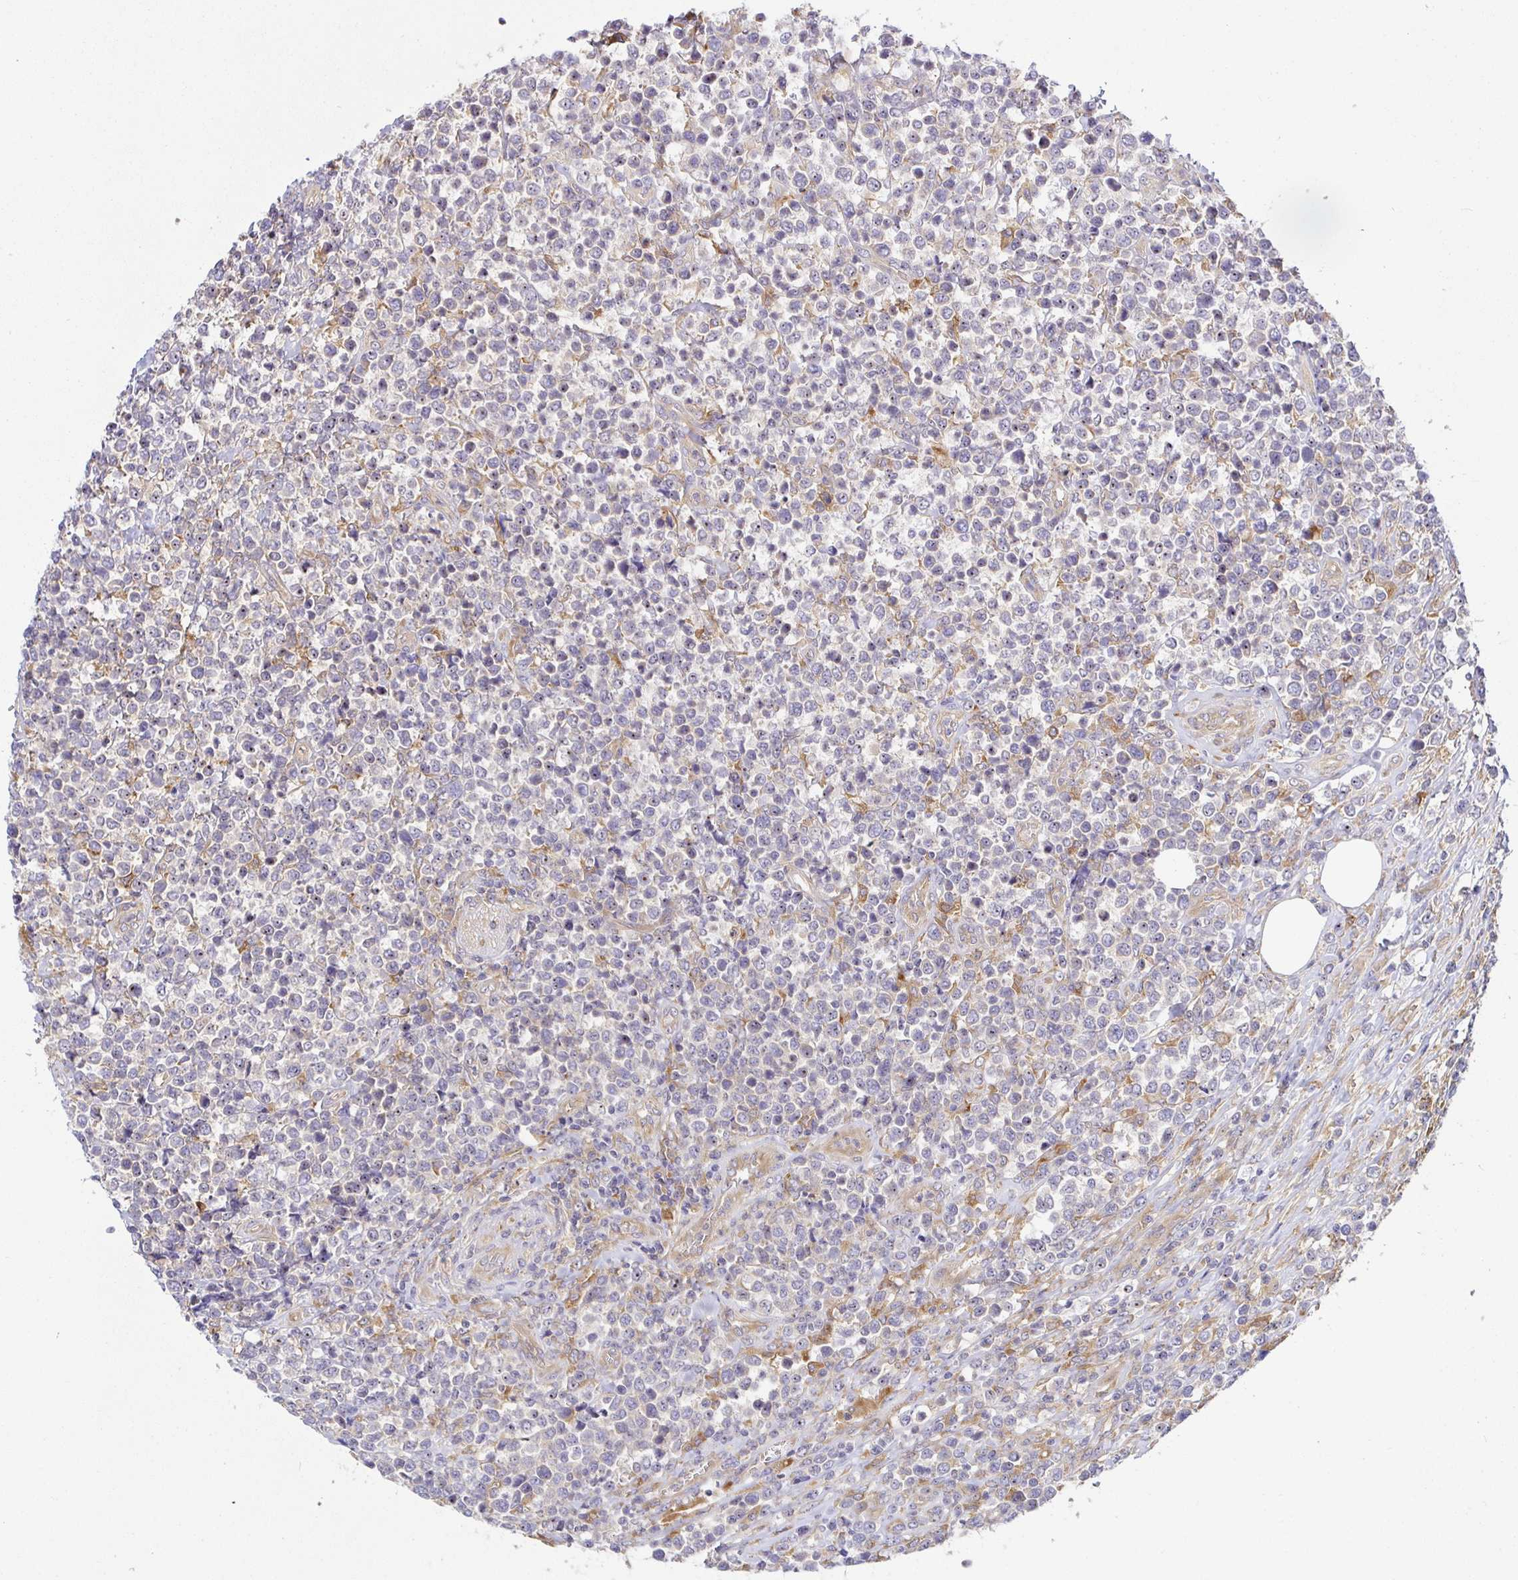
{"staining": {"intensity": "negative", "quantity": "none", "location": "none"}, "tissue": "lymphoma", "cell_type": "Tumor cells", "image_type": "cancer", "snomed": [{"axis": "morphology", "description": "Malignant lymphoma, non-Hodgkin's type, High grade"}, {"axis": "topography", "description": "Soft tissue"}], "caption": "Protein analysis of high-grade malignant lymphoma, non-Hodgkin's type exhibits no significant staining in tumor cells.", "gene": "SNX8", "patient": {"sex": "female", "age": 56}}